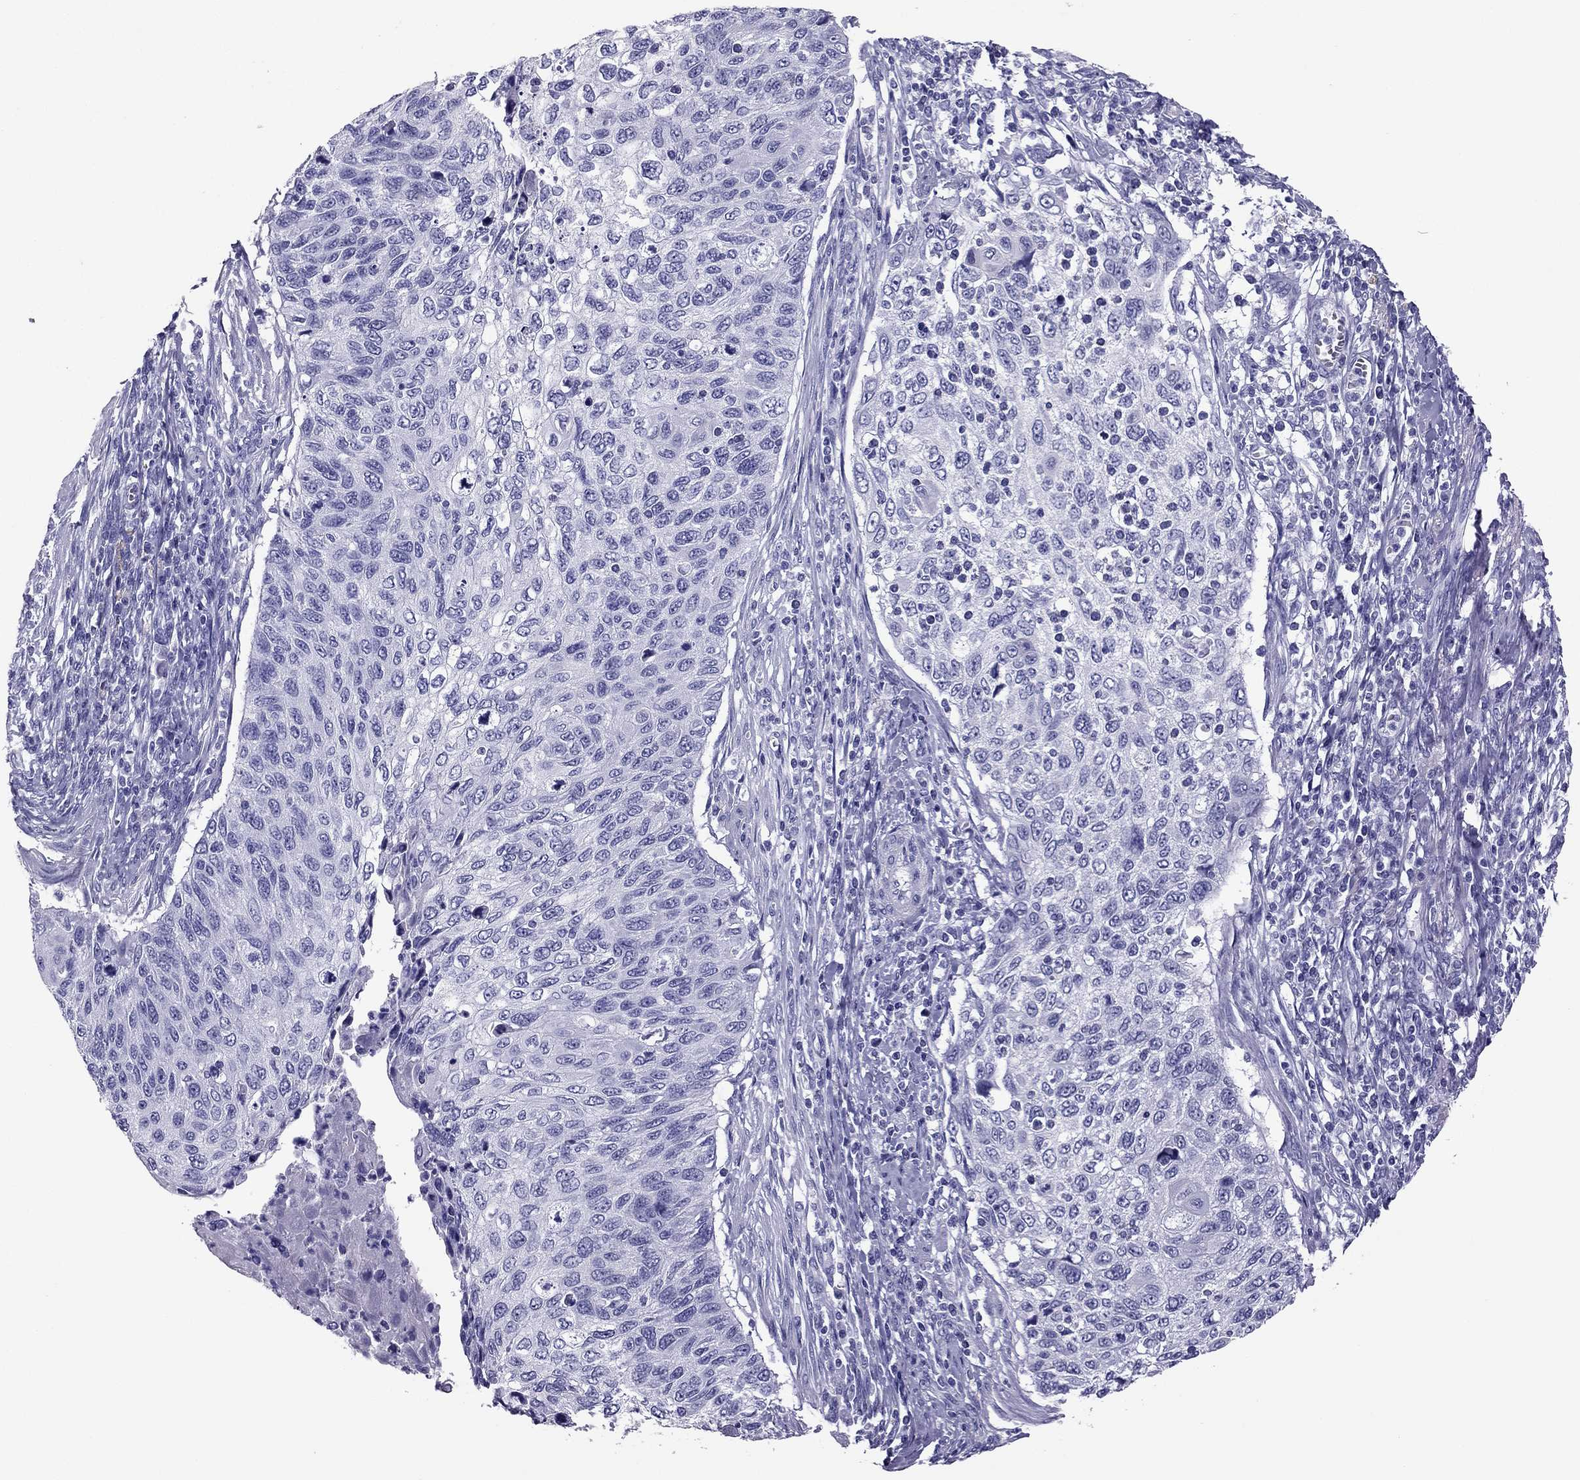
{"staining": {"intensity": "negative", "quantity": "none", "location": "none"}, "tissue": "cervical cancer", "cell_type": "Tumor cells", "image_type": "cancer", "snomed": [{"axis": "morphology", "description": "Squamous cell carcinoma, NOS"}, {"axis": "topography", "description": "Cervix"}], "caption": "High magnification brightfield microscopy of cervical cancer stained with DAB (brown) and counterstained with hematoxylin (blue): tumor cells show no significant expression.", "gene": "PDE6A", "patient": {"sex": "female", "age": 70}}